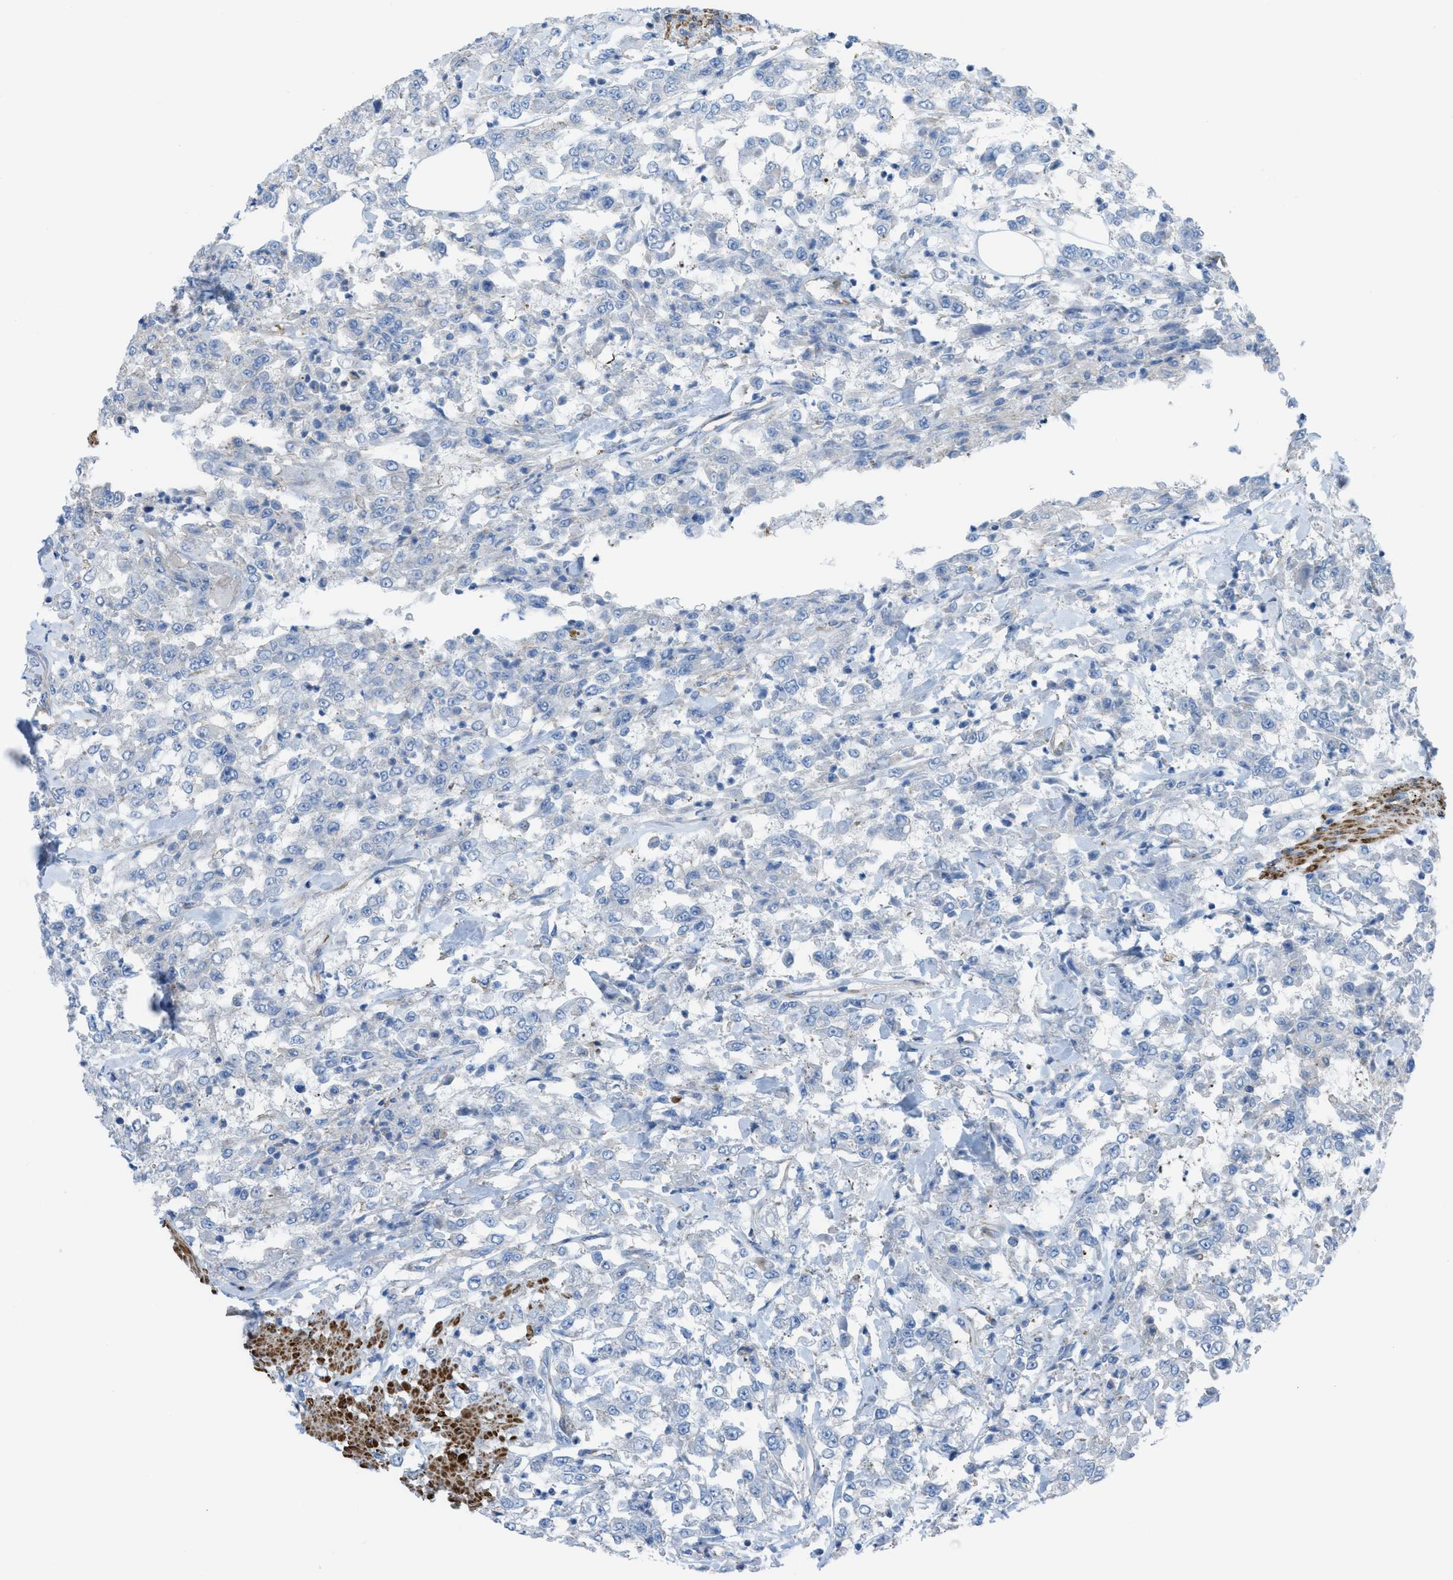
{"staining": {"intensity": "negative", "quantity": "none", "location": "none"}, "tissue": "urothelial cancer", "cell_type": "Tumor cells", "image_type": "cancer", "snomed": [{"axis": "morphology", "description": "Urothelial carcinoma, High grade"}, {"axis": "topography", "description": "Urinary bladder"}], "caption": "Tumor cells show no significant protein staining in urothelial cancer.", "gene": "KCNH7", "patient": {"sex": "male", "age": 46}}